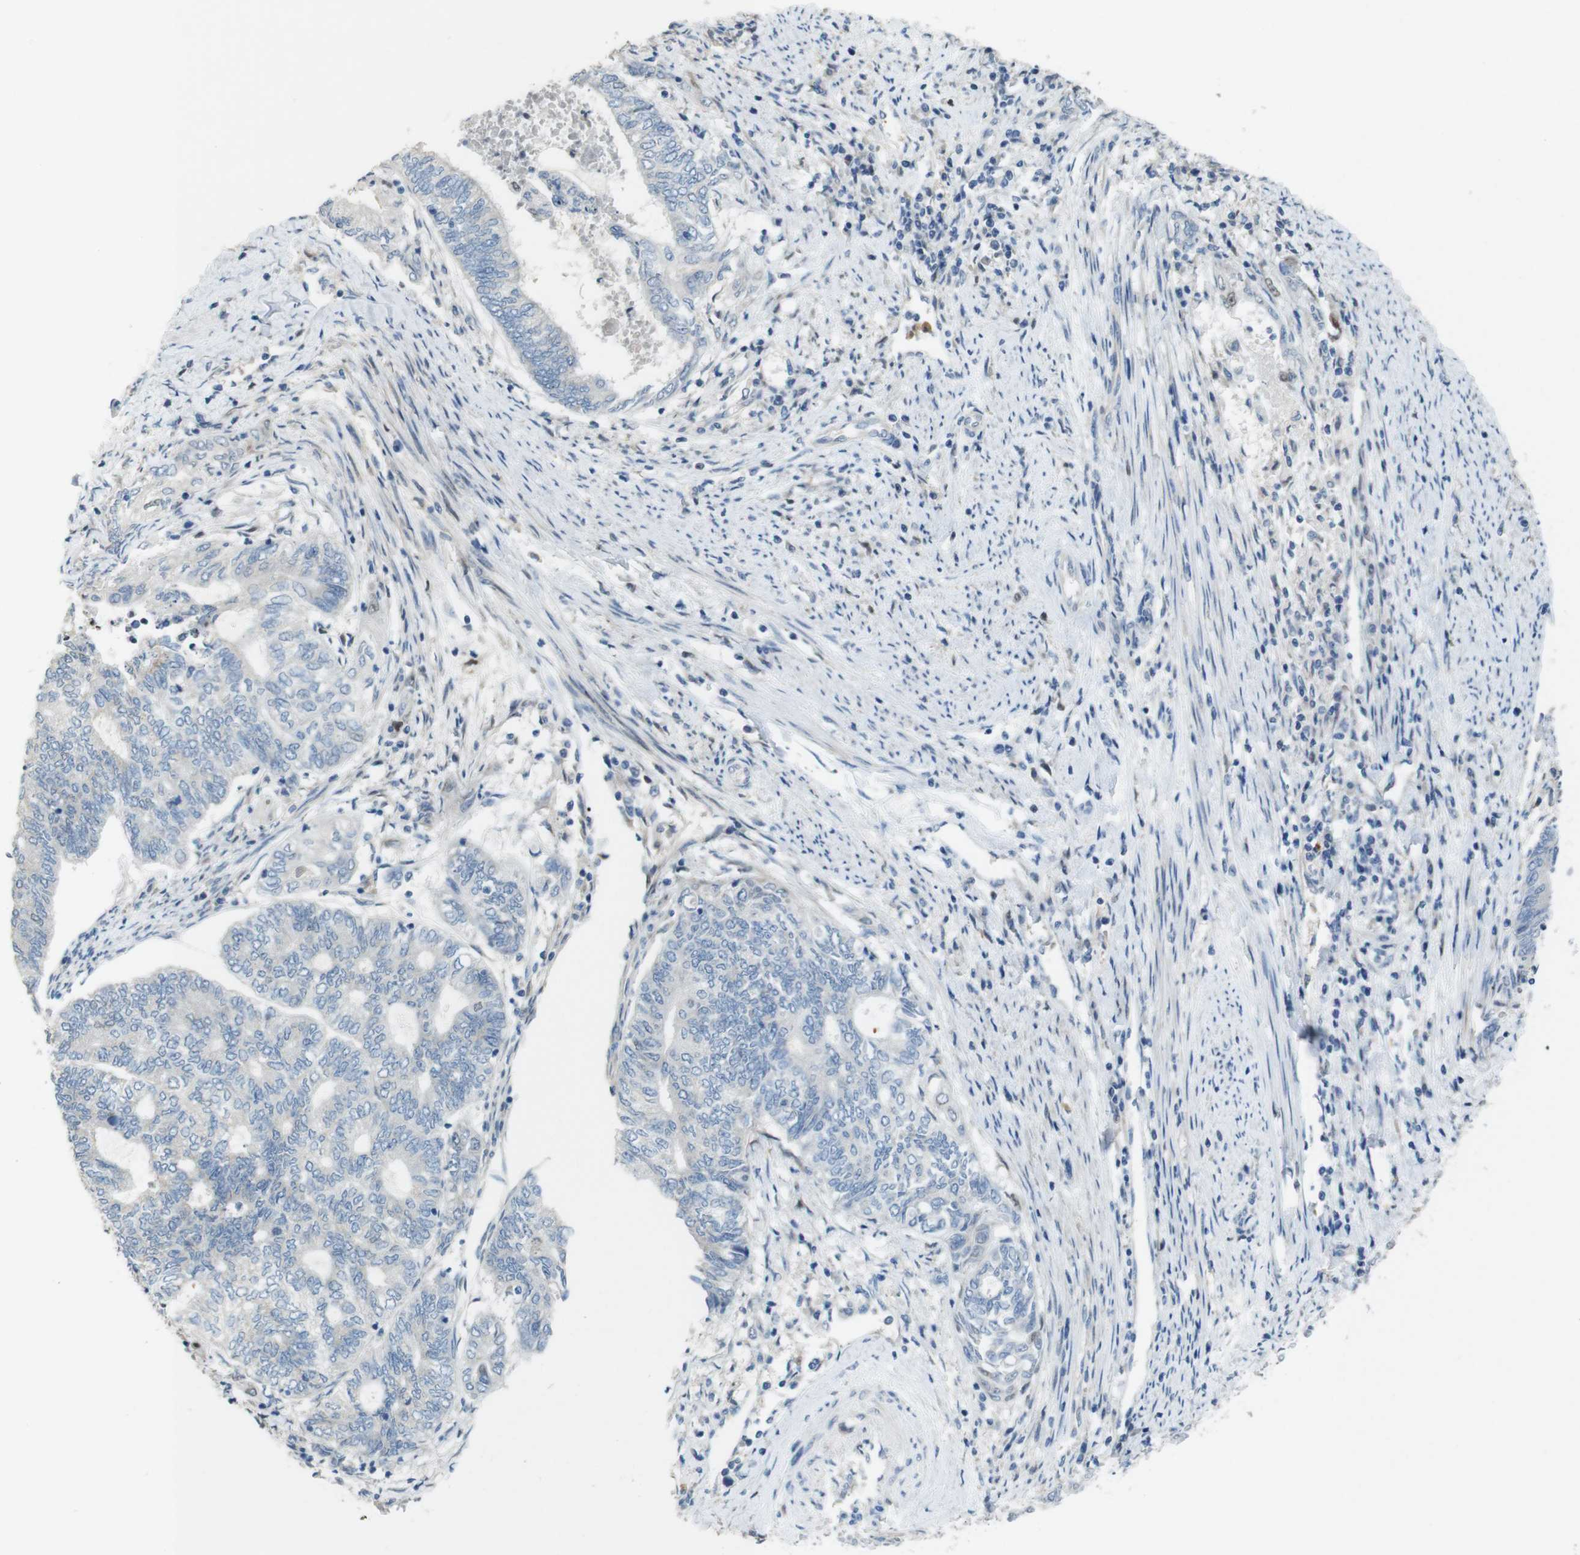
{"staining": {"intensity": "negative", "quantity": "none", "location": "none"}, "tissue": "endometrial cancer", "cell_type": "Tumor cells", "image_type": "cancer", "snomed": [{"axis": "morphology", "description": "Adenocarcinoma, NOS"}, {"axis": "topography", "description": "Uterus"}, {"axis": "topography", "description": "Endometrium"}], "caption": "The image exhibits no significant staining in tumor cells of endometrial cancer (adenocarcinoma).", "gene": "PCDH10", "patient": {"sex": "female", "age": 70}}